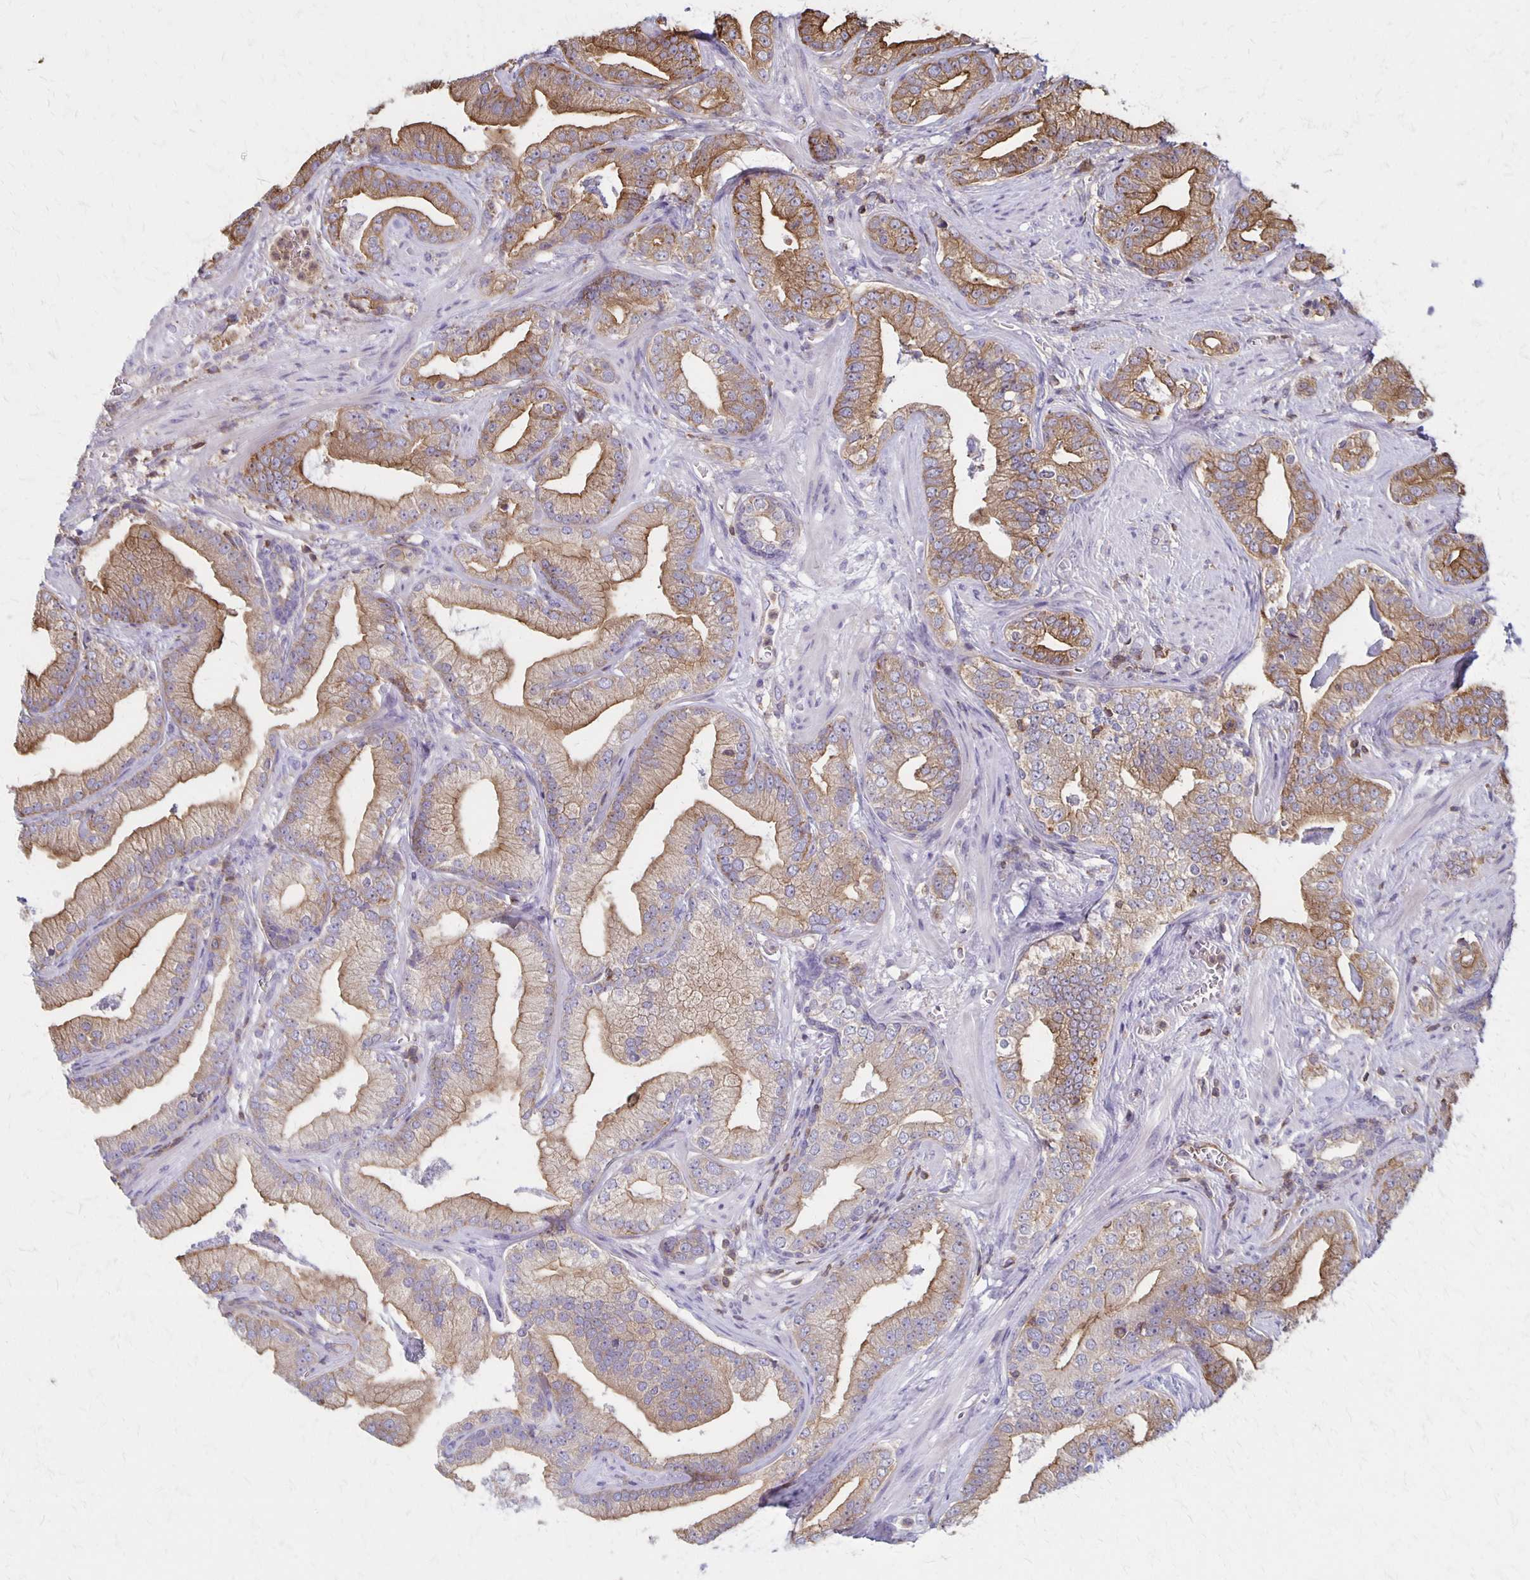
{"staining": {"intensity": "moderate", "quantity": ">75%", "location": "cytoplasmic/membranous"}, "tissue": "prostate cancer", "cell_type": "Tumor cells", "image_type": "cancer", "snomed": [{"axis": "morphology", "description": "Adenocarcinoma, Low grade"}, {"axis": "topography", "description": "Prostate"}], "caption": "Immunohistochemical staining of prostate cancer shows medium levels of moderate cytoplasmic/membranous protein expression in about >75% of tumor cells.", "gene": "SEPTIN5", "patient": {"sex": "male", "age": 62}}